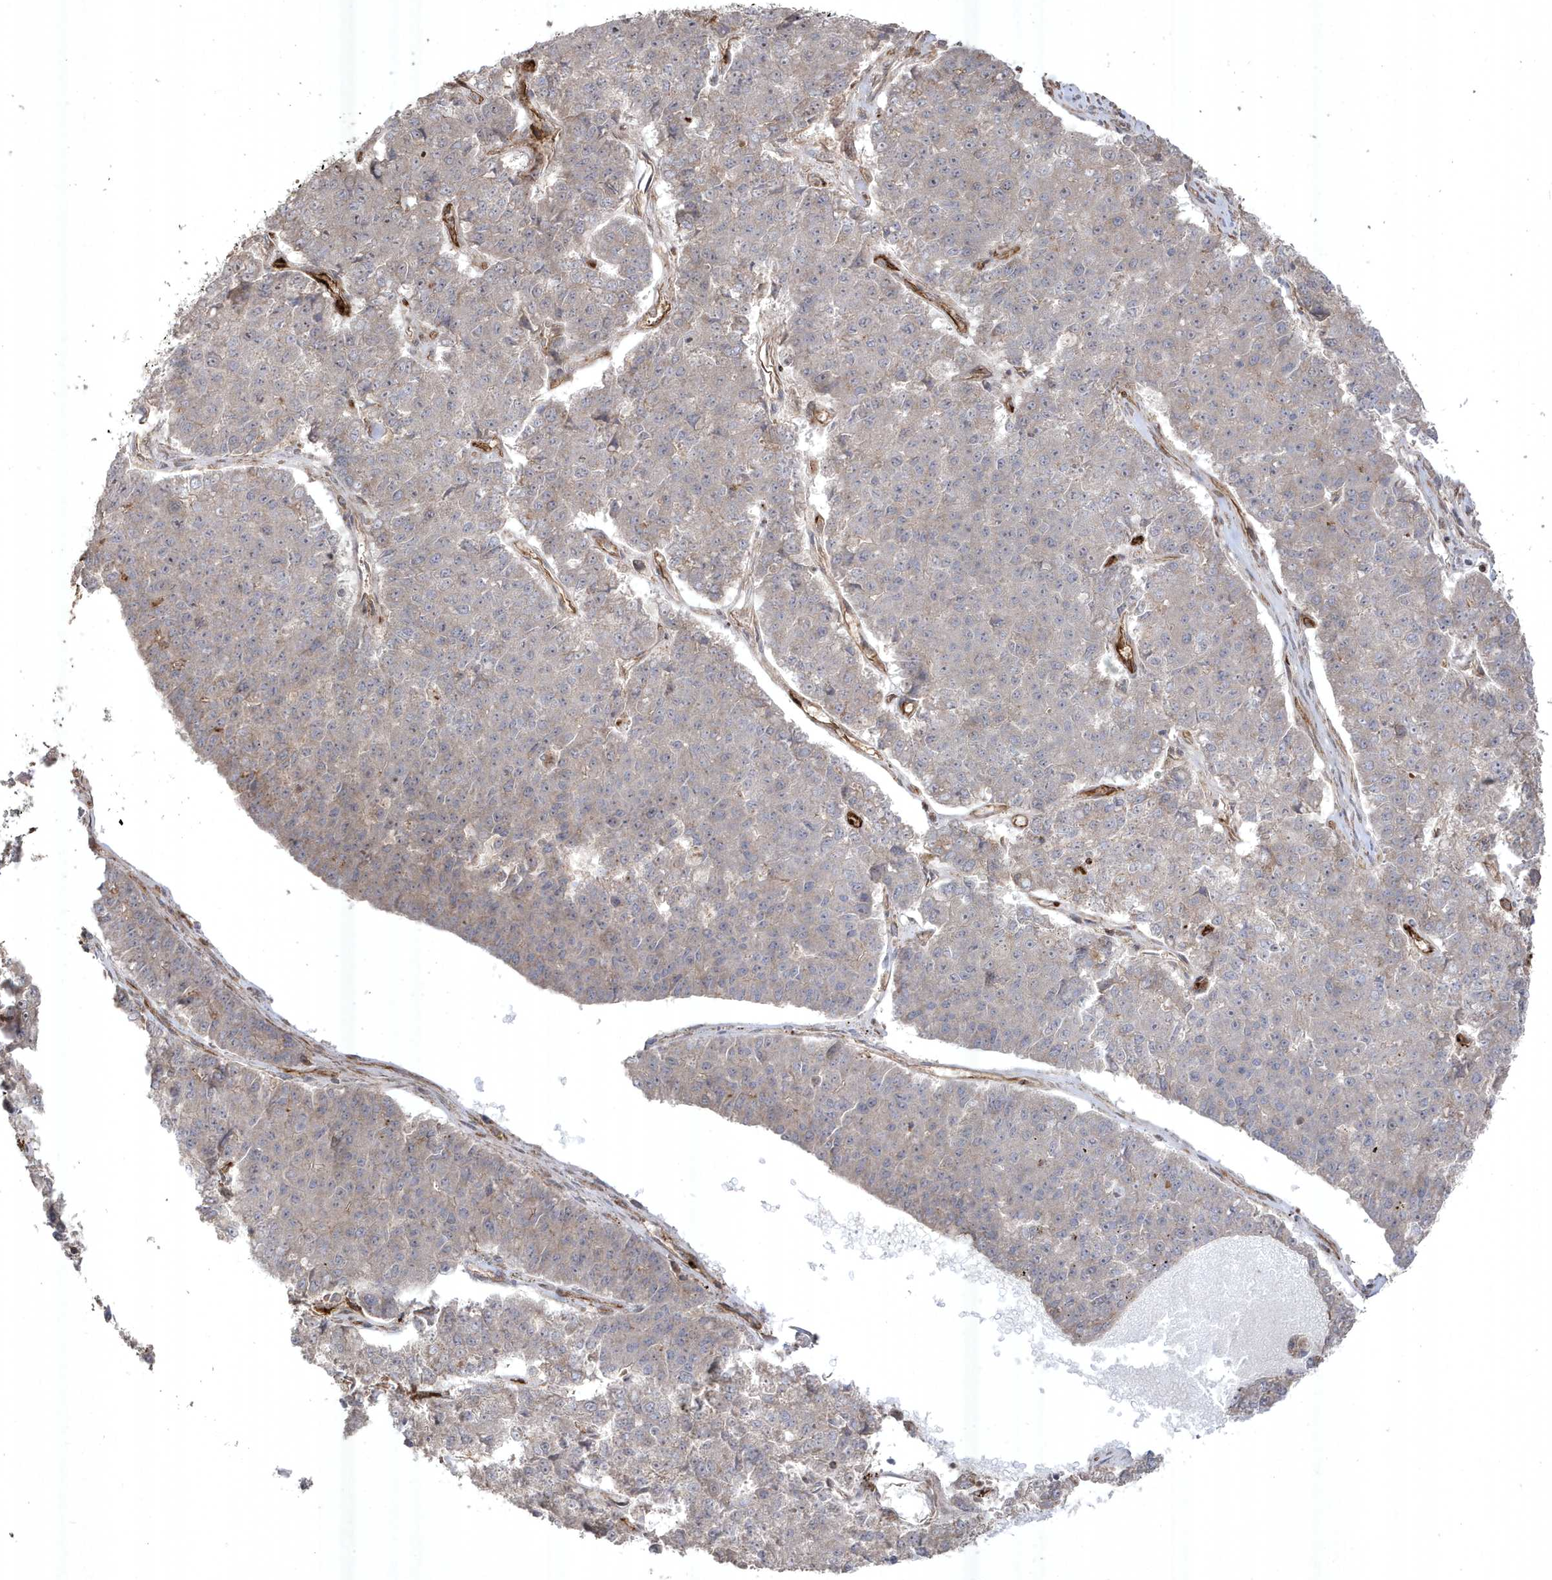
{"staining": {"intensity": "negative", "quantity": "none", "location": "none"}, "tissue": "pancreatic cancer", "cell_type": "Tumor cells", "image_type": "cancer", "snomed": [{"axis": "morphology", "description": "Adenocarcinoma, NOS"}, {"axis": "topography", "description": "Pancreas"}], "caption": "There is no significant positivity in tumor cells of adenocarcinoma (pancreatic).", "gene": "CETN3", "patient": {"sex": "male", "age": 50}}